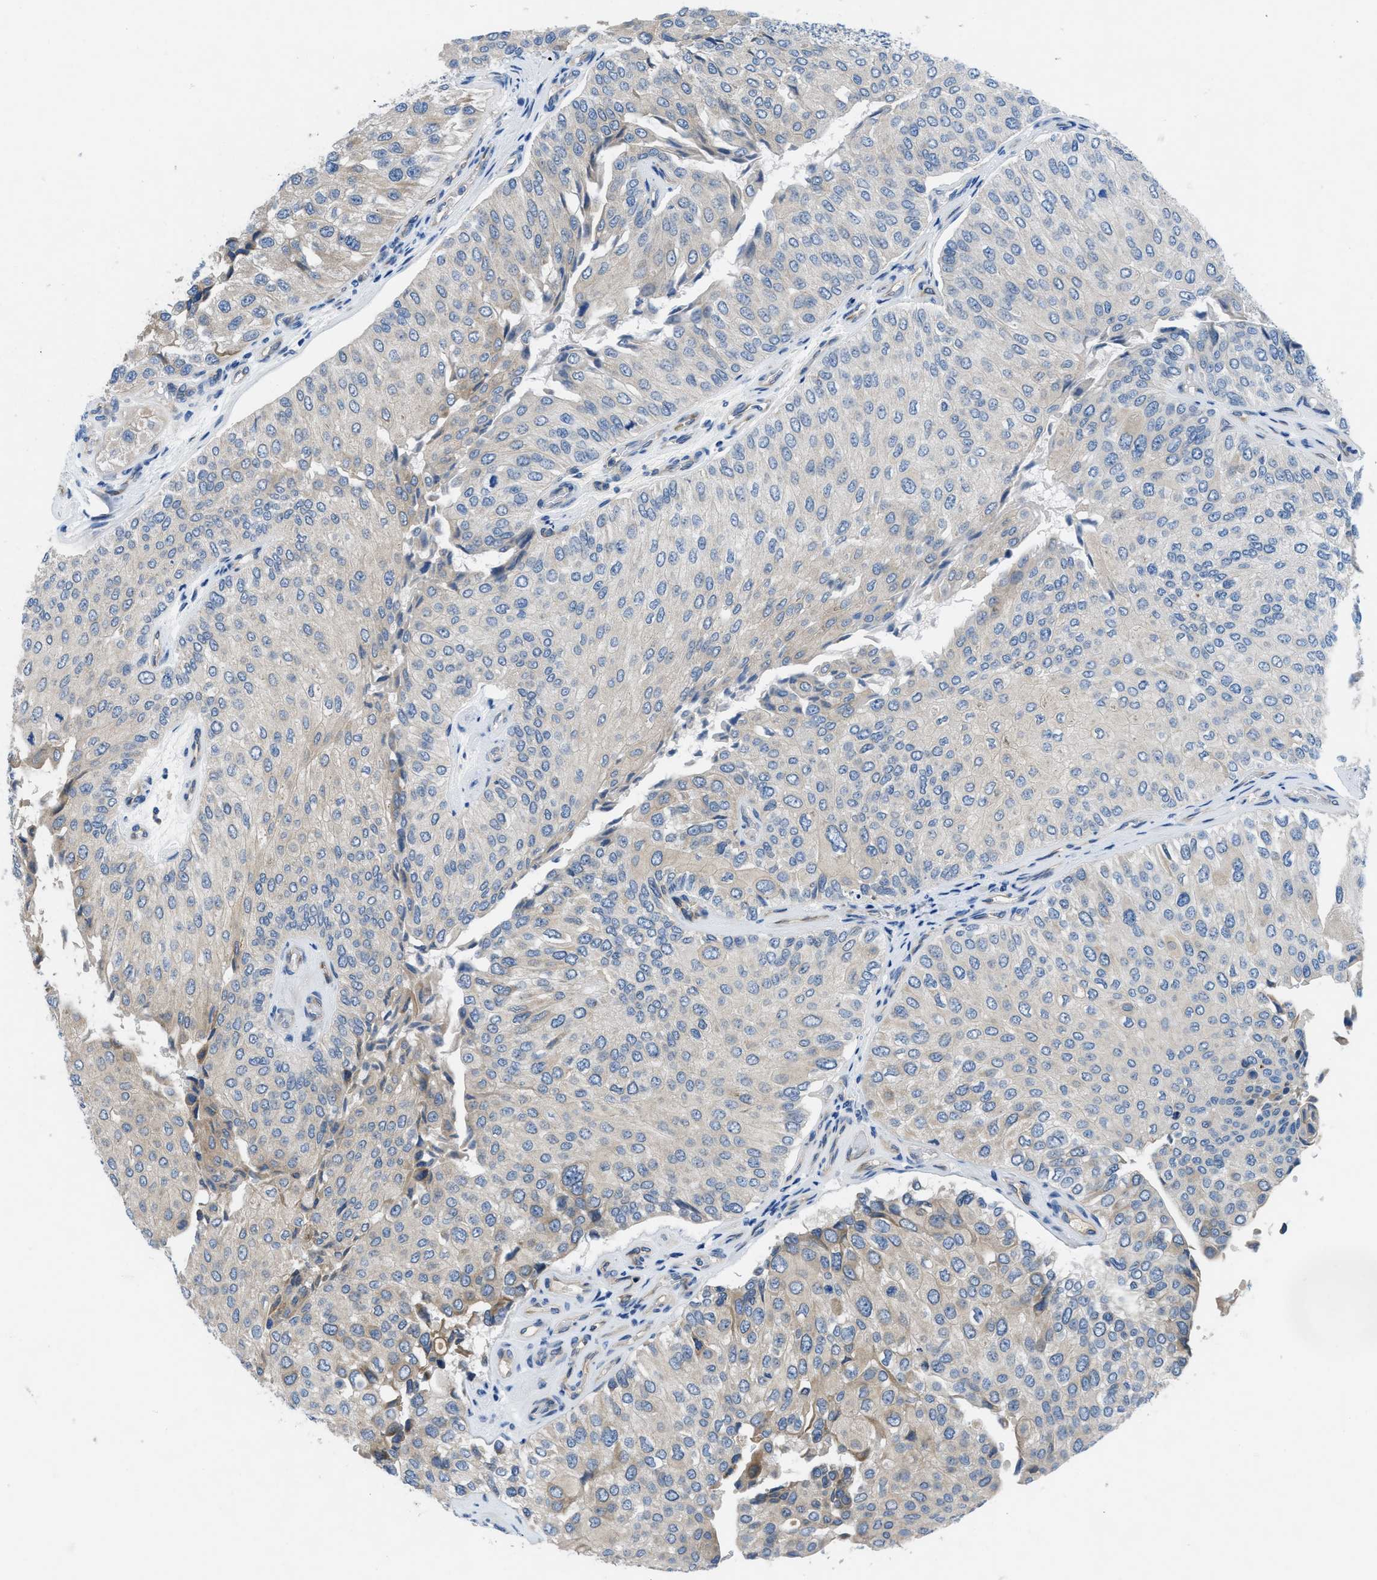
{"staining": {"intensity": "negative", "quantity": "none", "location": "none"}, "tissue": "urothelial cancer", "cell_type": "Tumor cells", "image_type": "cancer", "snomed": [{"axis": "morphology", "description": "Urothelial carcinoma, High grade"}, {"axis": "topography", "description": "Kidney"}, {"axis": "topography", "description": "Urinary bladder"}], "caption": "High-grade urothelial carcinoma was stained to show a protein in brown. There is no significant expression in tumor cells.", "gene": "PGR", "patient": {"sex": "male", "age": 77}}